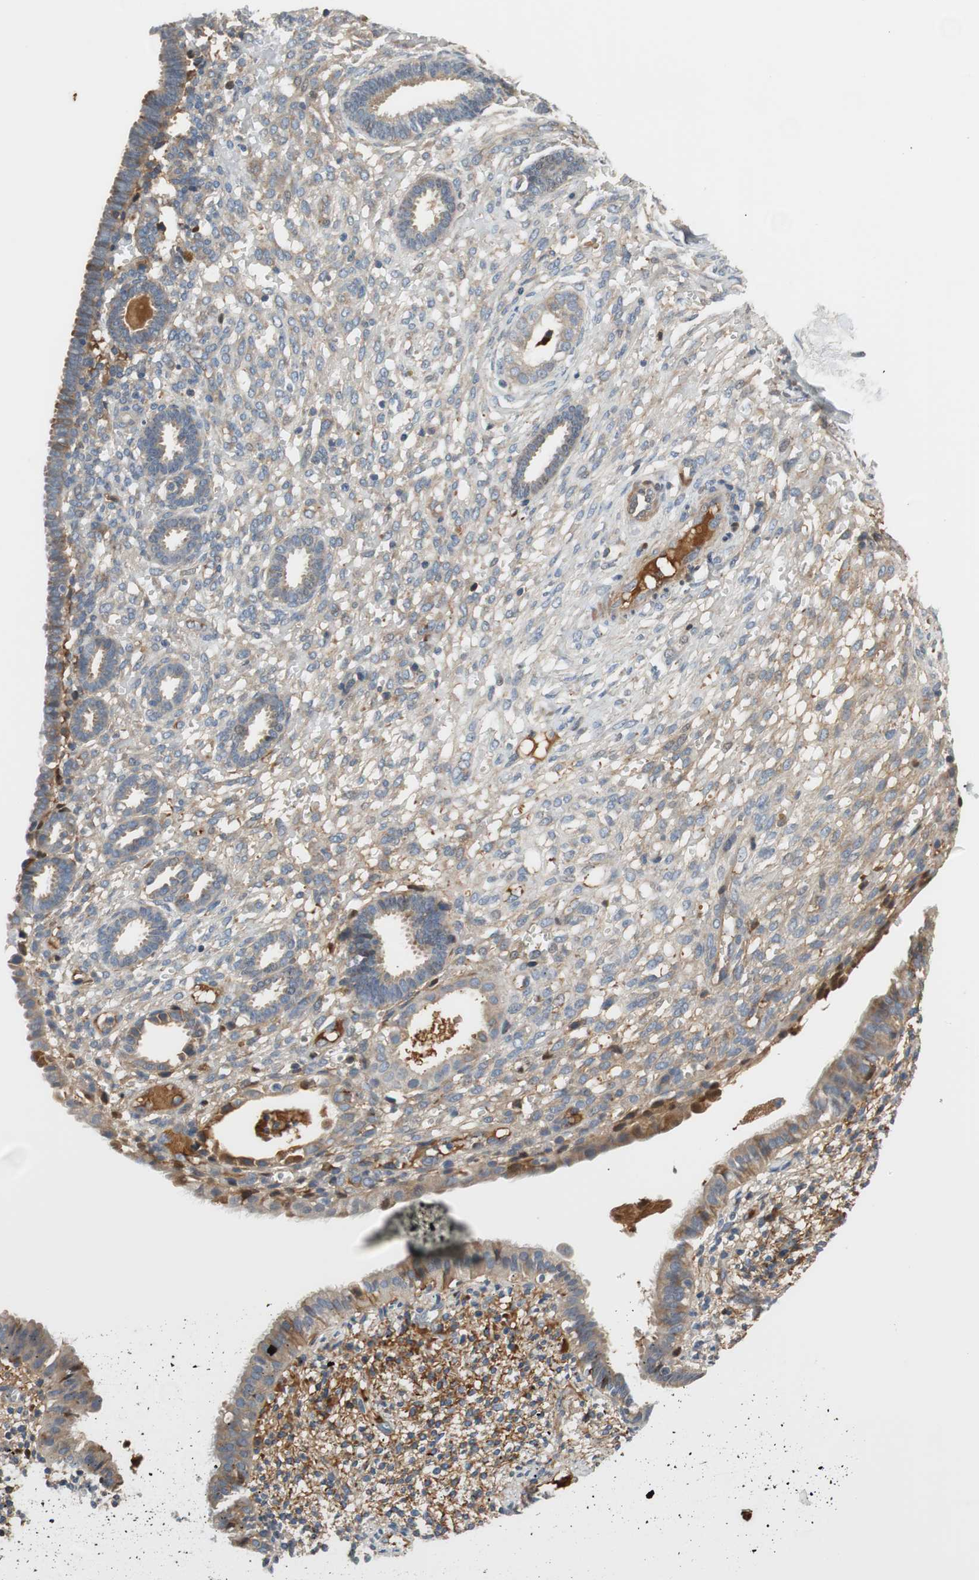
{"staining": {"intensity": "negative", "quantity": "none", "location": "none"}, "tissue": "endometrium", "cell_type": "Cells in endometrial stroma", "image_type": "normal", "snomed": [{"axis": "morphology", "description": "Normal tissue, NOS"}, {"axis": "topography", "description": "Endometrium"}], "caption": "High magnification brightfield microscopy of normal endometrium stained with DAB (3,3'-diaminobenzidine) (brown) and counterstained with hematoxylin (blue): cells in endometrial stroma show no significant staining. (Immunohistochemistry, brightfield microscopy, high magnification).", "gene": "C4A", "patient": {"sex": "female", "age": 61}}